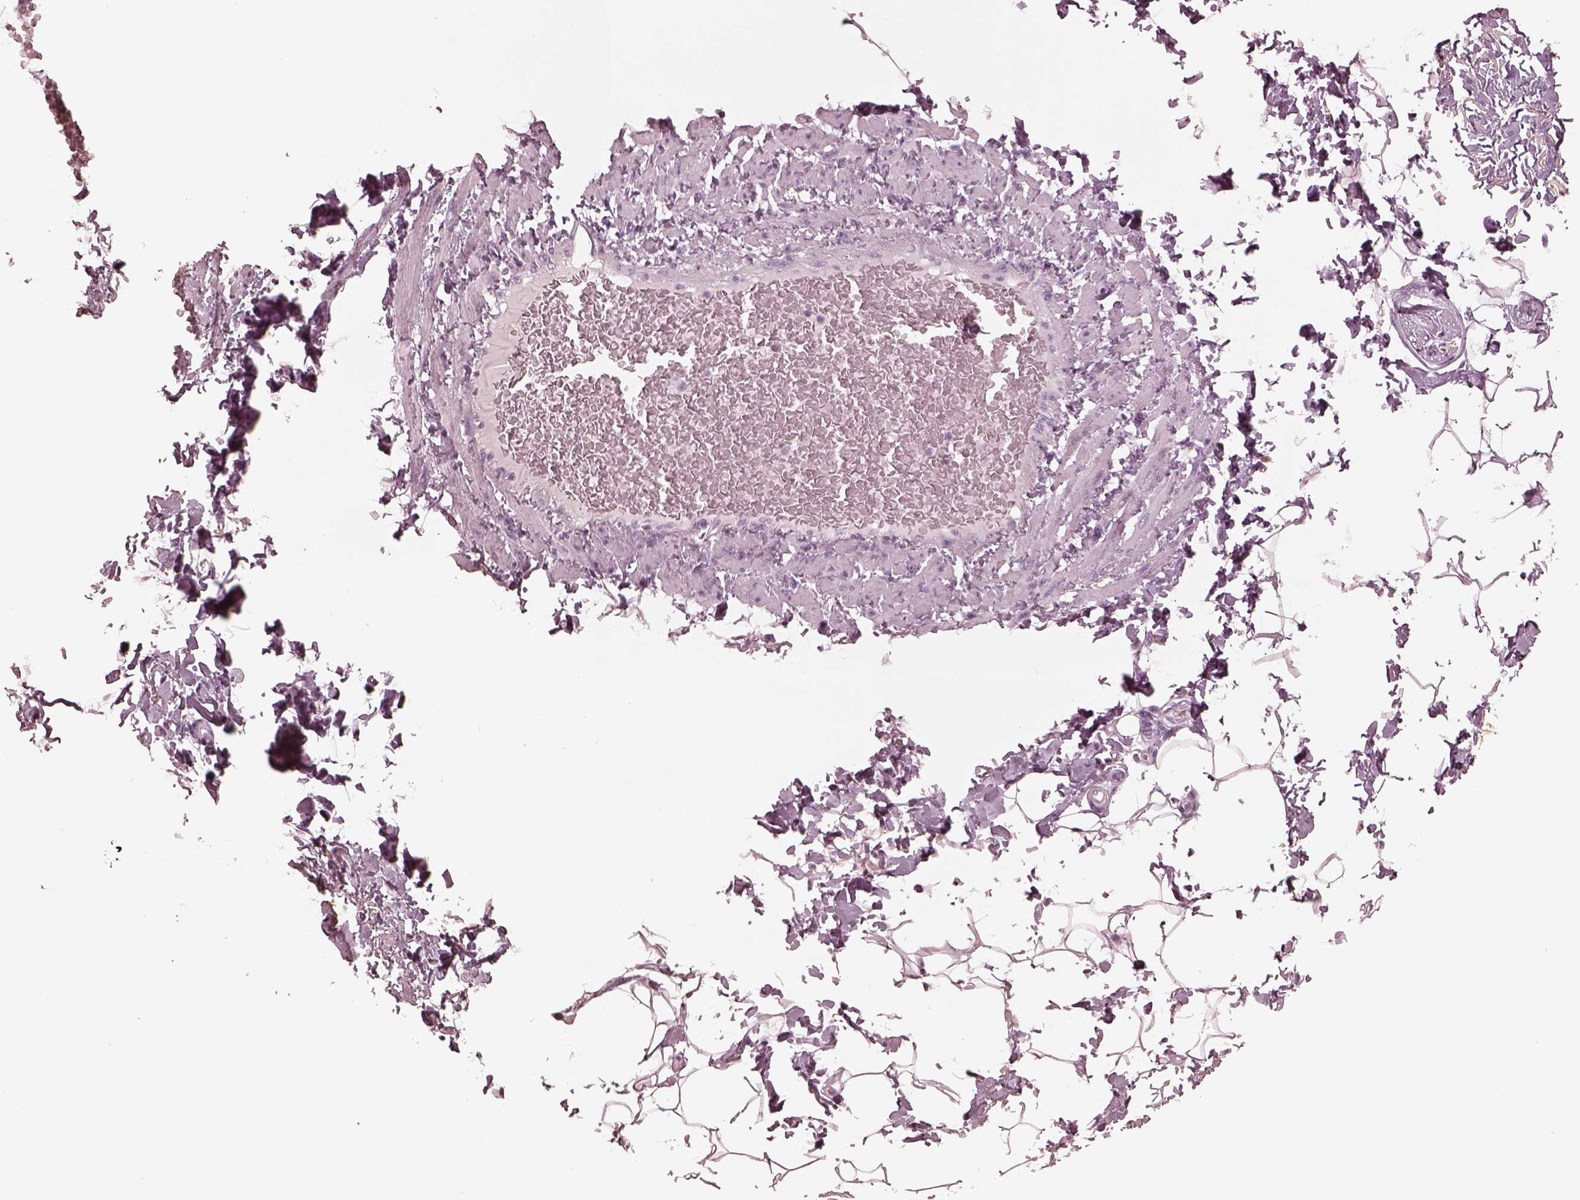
{"staining": {"intensity": "negative", "quantity": "none", "location": "none"}, "tissue": "adipose tissue", "cell_type": "Adipocytes", "image_type": "normal", "snomed": [{"axis": "morphology", "description": "Normal tissue, NOS"}, {"axis": "topography", "description": "Peripheral nerve tissue"}], "caption": "This is an immunohistochemistry (IHC) micrograph of normal adipose tissue. There is no positivity in adipocytes.", "gene": "CADM2", "patient": {"sex": "male", "age": 51}}